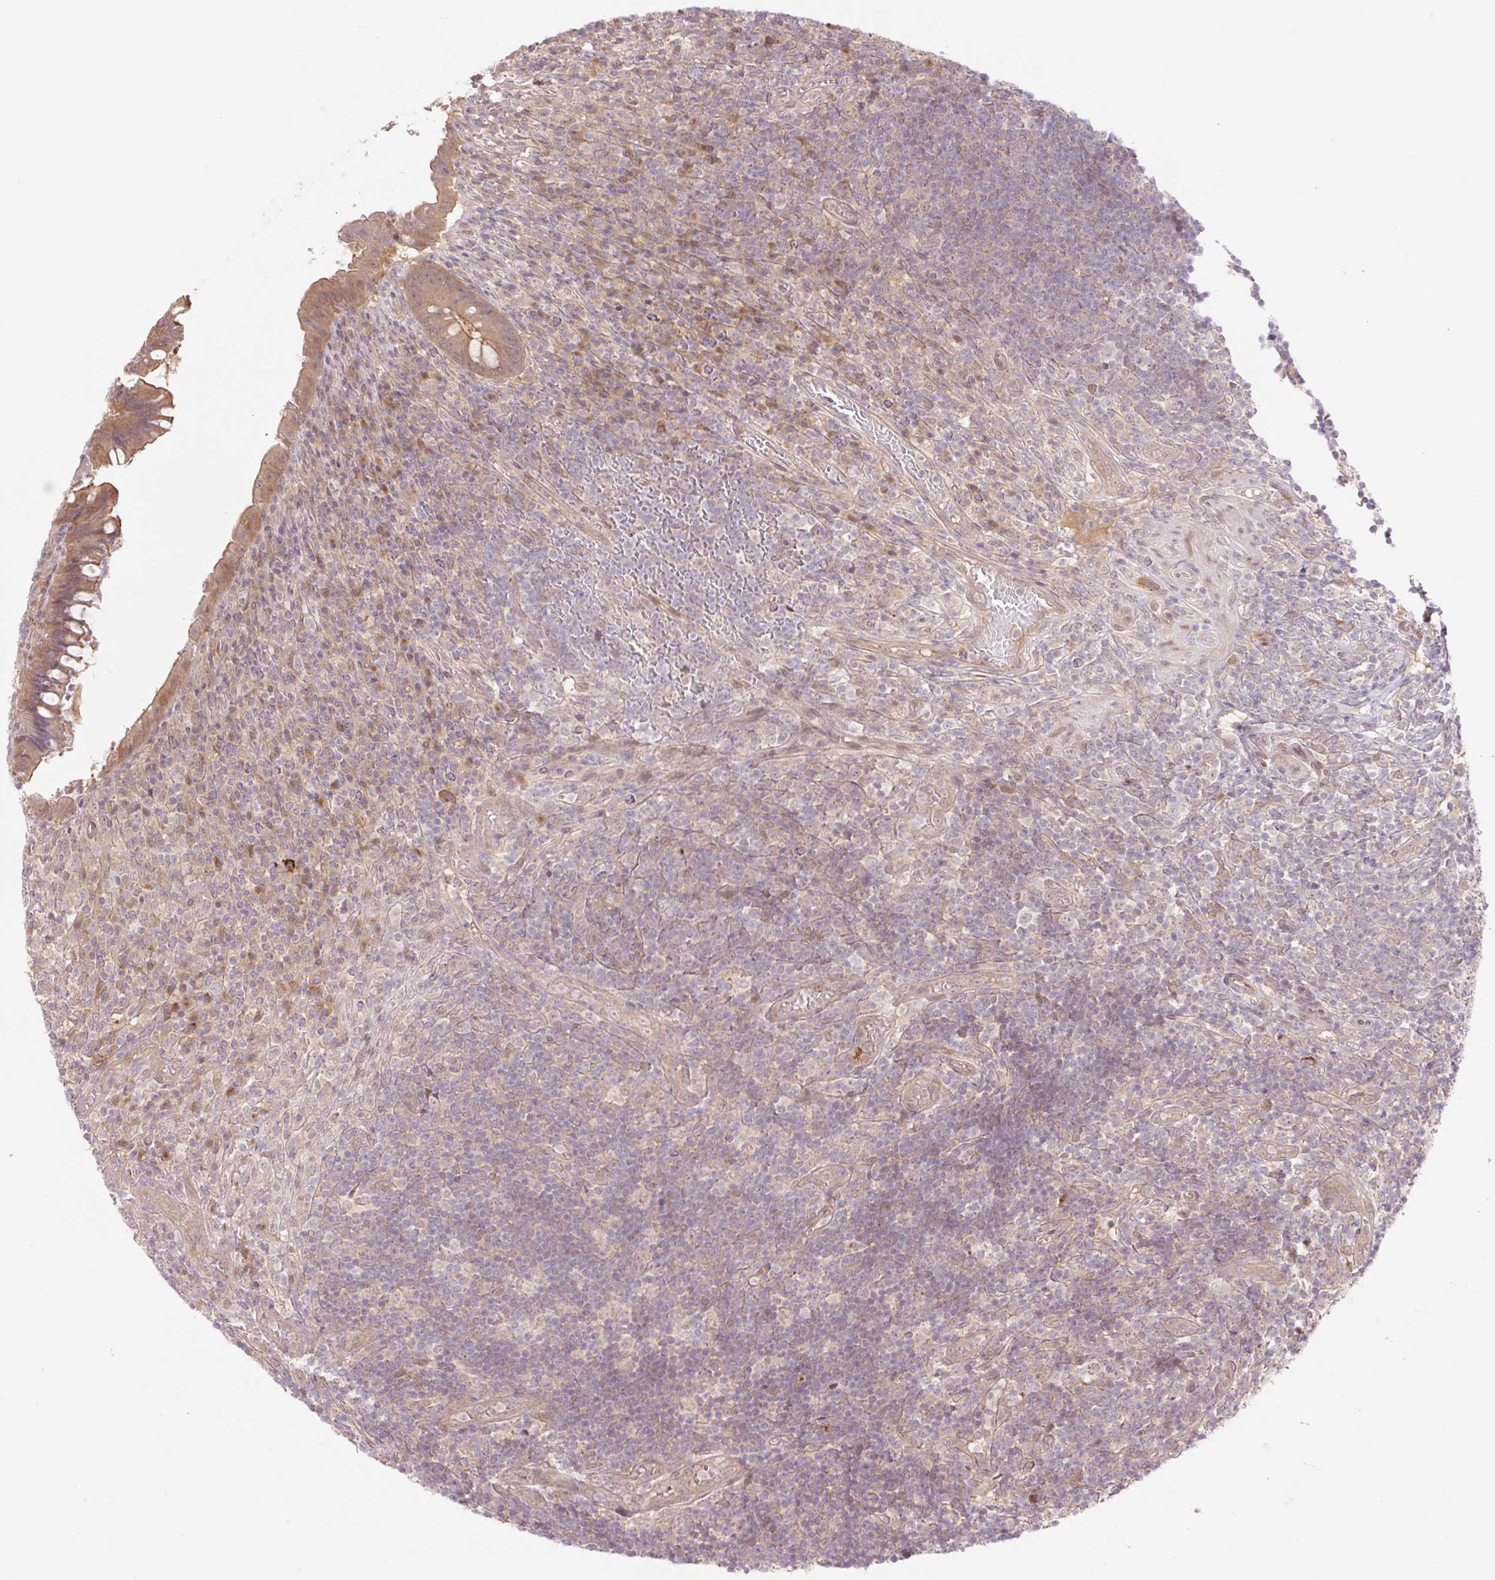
{"staining": {"intensity": "moderate", "quantity": ">75%", "location": "cytoplasmic/membranous"}, "tissue": "appendix", "cell_type": "Glandular cells", "image_type": "normal", "snomed": [{"axis": "morphology", "description": "Normal tissue, NOS"}, {"axis": "topography", "description": "Appendix"}], "caption": "IHC of normal human appendix shows medium levels of moderate cytoplasmic/membranous positivity in approximately >75% of glandular cells.", "gene": "VPS25", "patient": {"sex": "female", "age": 43}}